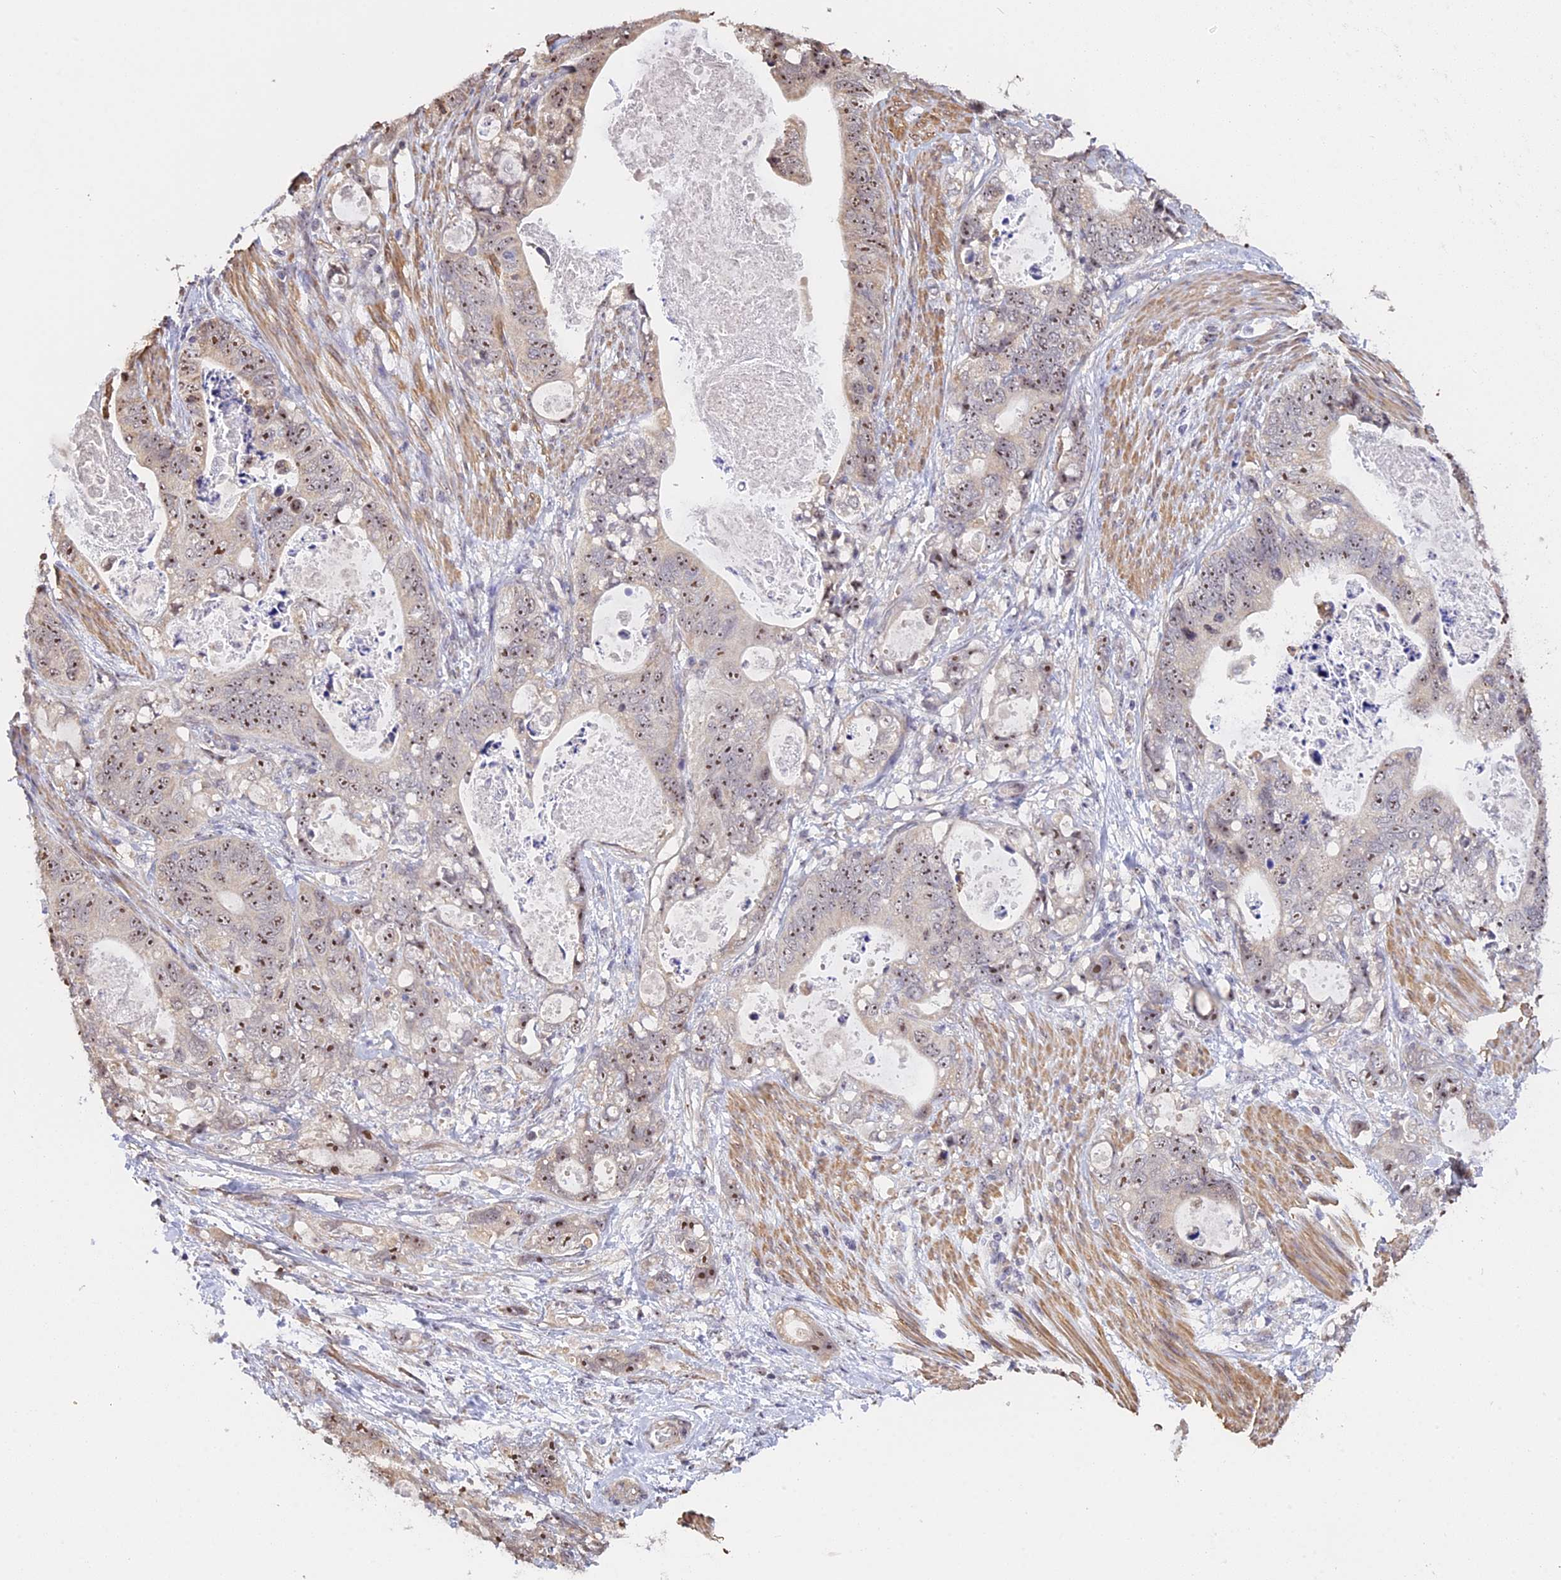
{"staining": {"intensity": "moderate", "quantity": ">75%", "location": "nuclear"}, "tissue": "stomach cancer", "cell_type": "Tumor cells", "image_type": "cancer", "snomed": [{"axis": "morphology", "description": "Normal tissue, NOS"}, {"axis": "morphology", "description": "Adenocarcinoma, NOS"}, {"axis": "topography", "description": "Stomach"}], "caption": "About >75% of tumor cells in stomach cancer (adenocarcinoma) exhibit moderate nuclear protein positivity as visualized by brown immunohistochemical staining.", "gene": "MGA", "patient": {"sex": "female", "age": 89}}